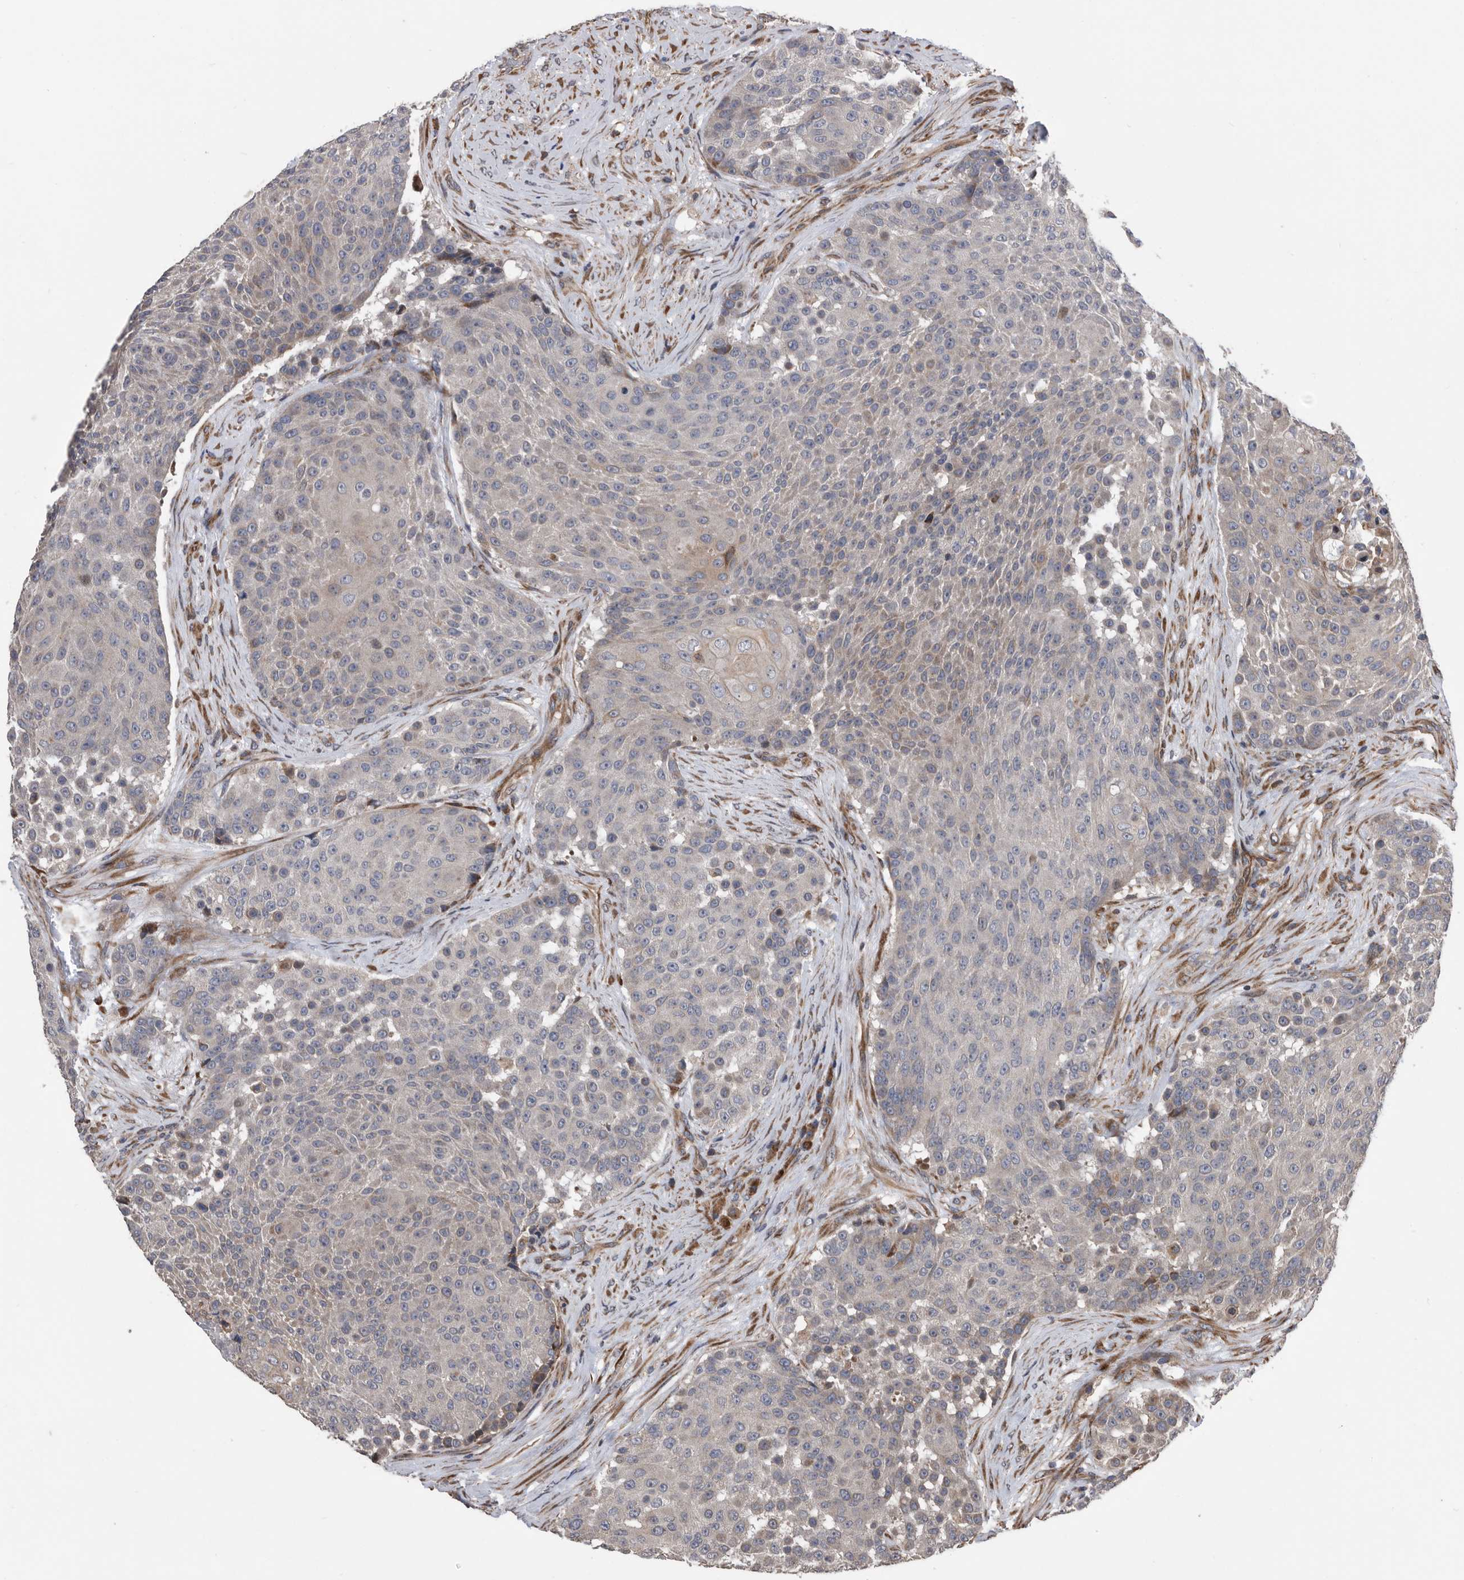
{"staining": {"intensity": "moderate", "quantity": "<25%", "location": "cytoplasmic/membranous"}, "tissue": "urothelial cancer", "cell_type": "Tumor cells", "image_type": "cancer", "snomed": [{"axis": "morphology", "description": "Urothelial carcinoma, High grade"}, {"axis": "topography", "description": "Urinary bladder"}], "caption": "Immunohistochemistry photomicrograph of human urothelial cancer stained for a protein (brown), which demonstrates low levels of moderate cytoplasmic/membranous staining in about <25% of tumor cells.", "gene": "SERINC2", "patient": {"sex": "female", "age": 63}}